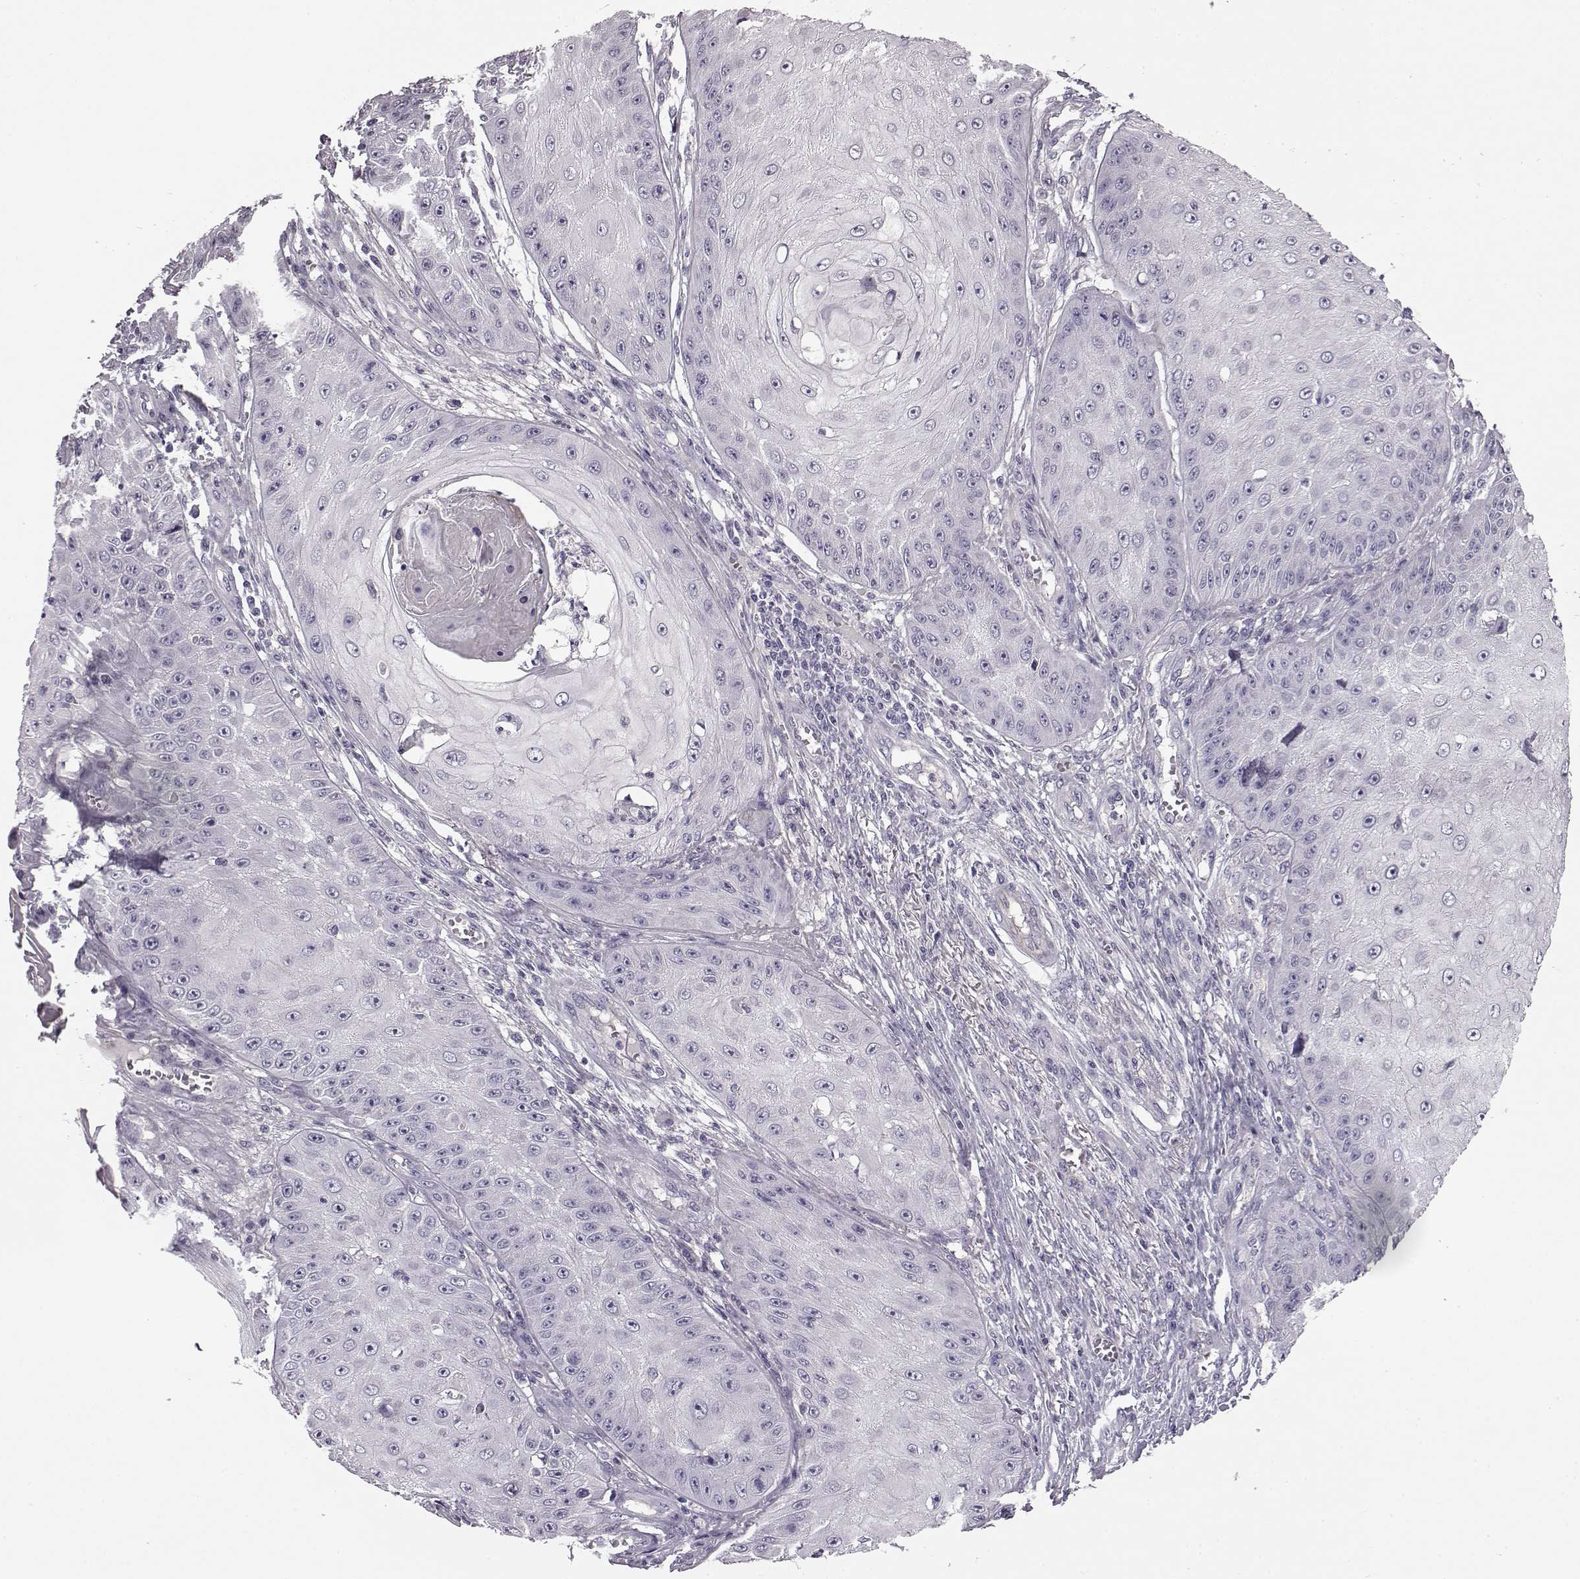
{"staining": {"intensity": "negative", "quantity": "none", "location": "none"}, "tissue": "skin cancer", "cell_type": "Tumor cells", "image_type": "cancer", "snomed": [{"axis": "morphology", "description": "Squamous cell carcinoma, NOS"}, {"axis": "topography", "description": "Skin"}], "caption": "Photomicrograph shows no significant protein staining in tumor cells of skin cancer.", "gene": "KRT85", "patient": {"sex": "male", "age": 70}}